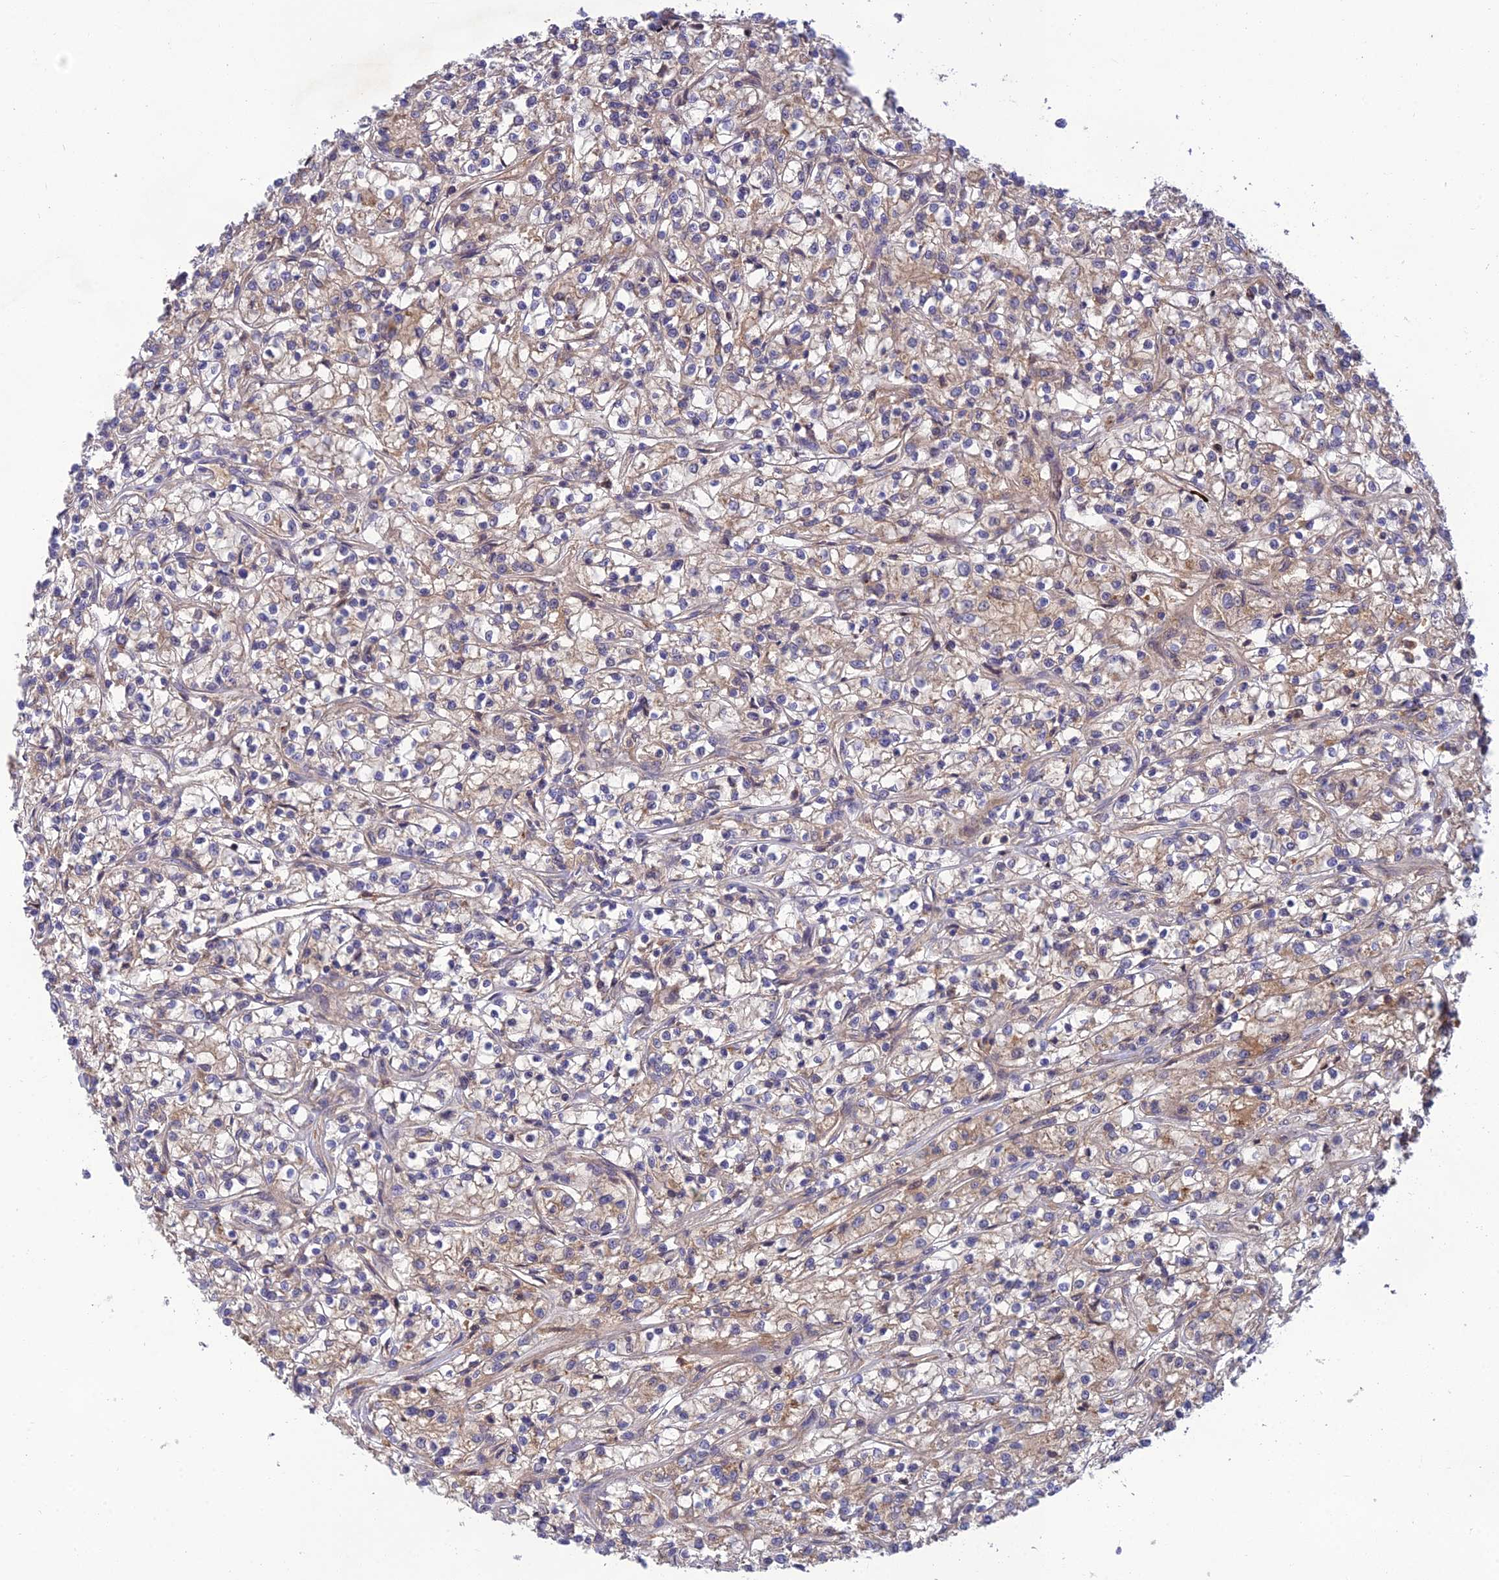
{"staining": {"intensity": "weak", "quantity": "25%-75%", "location": "cytoplasmic/membranous"}, "tissue": "renal cancer", "cell_type": "Tumor cells", "image_type": "cancer", "snomed": [{"axis": "morphology", "description": "Adenocarcinoma, NOS"}, {"axis": "topography", "description": "Kidney"}], "caption": "Protein staining by immunohistochemistry demonstrates weak cytoplasmic/membranous staining in about 25%-75% of tumor cells in renal cancer. (DAB IHC, brown staining for protein, blue staining for nuclei).", "gene": "FAM151B", "patient": {"sex": "female", "age": 59}}